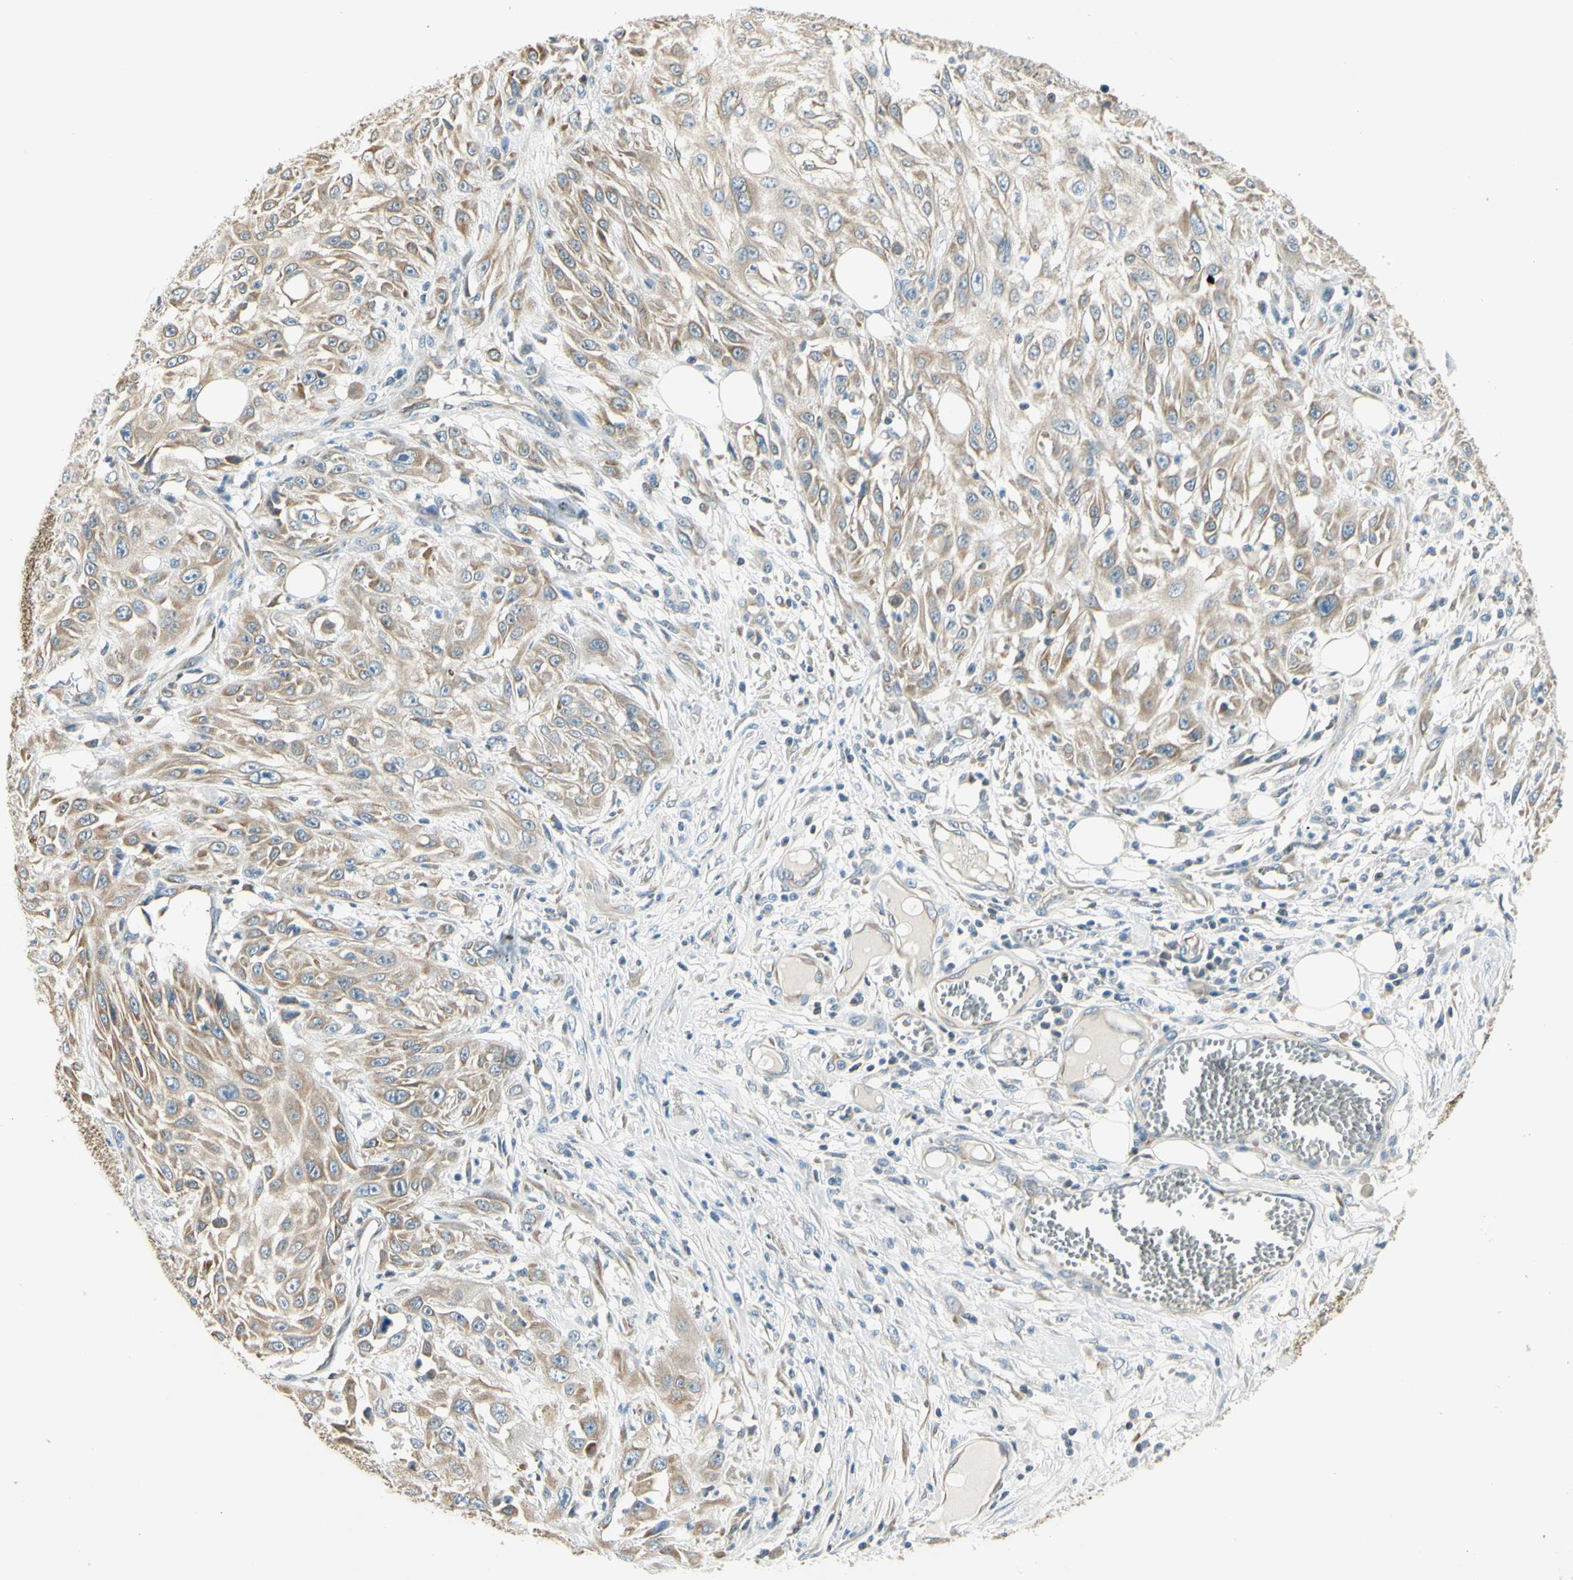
{"staining": {"intensity": "weak", "quantity": ">75%", "location": "cytoplasmic/membranous"}, "tissue": "skin cancer", "cell_type": "Tumor cells", "image_type": "cancer", "snomed": [{"axis": "morphology", "description": "Squamous cell carcinoma, NOS"}, {"axis": "topography", "description": "Skin"}], "caption": "Weak cytoplasmic/membranous expression is present in approximately >75% of tumor cells in skin squamous cell carcinoma.", "gene": "IGDCC4", "patient": {"sex": "male", "age": 75}}